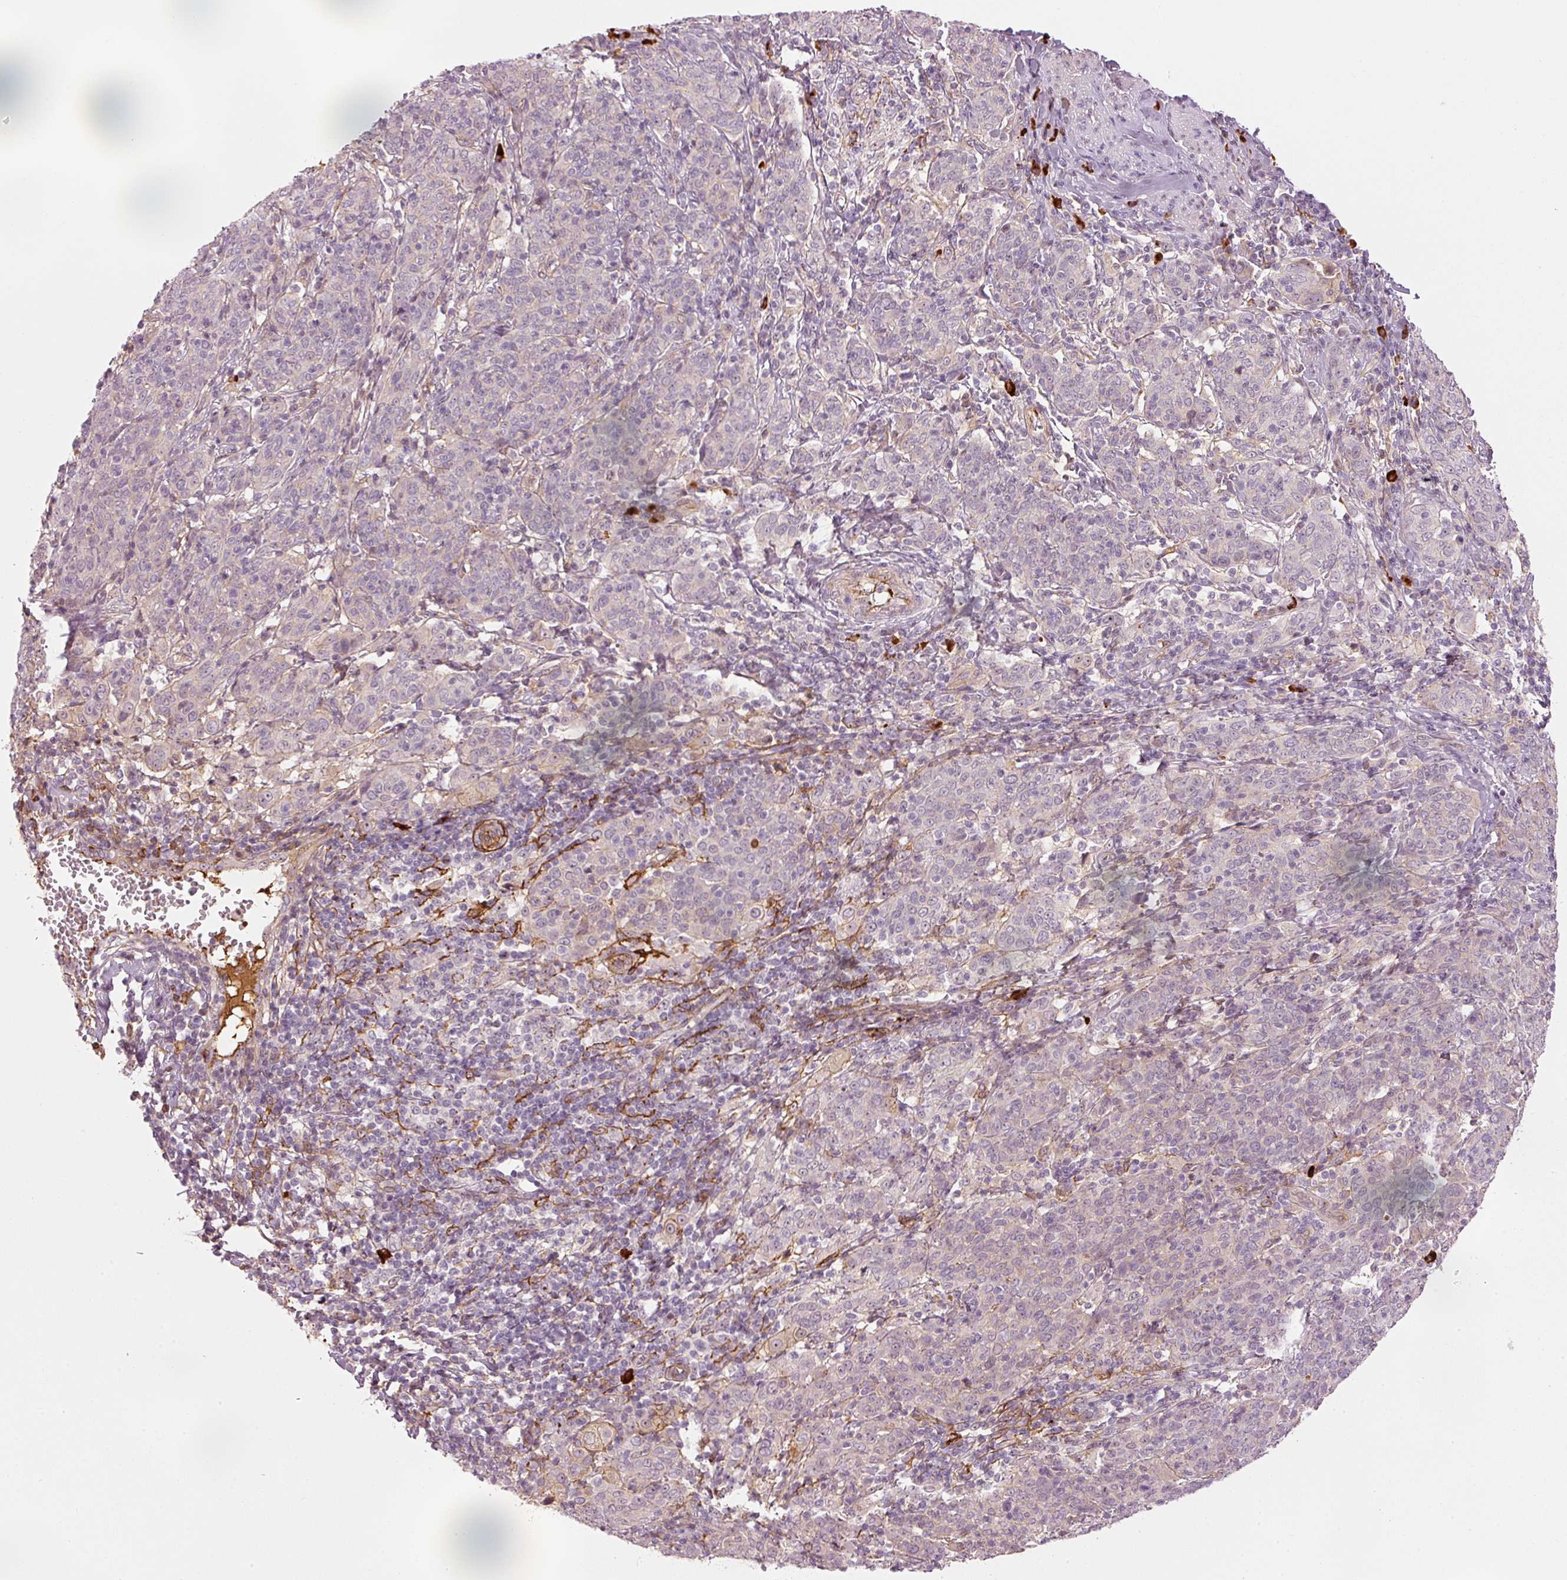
{"staining": {"intensity": "negative", "quantity": "none", "location": "none"}, "tissue": "cervical cancer", "cell_type": "Tumor cells", "image_type": "cancer", "snomed": [{"axis": "morphology", "description": "Squamous cell carcinoma, NOS"}, {"axis": "topography", "description": "Cervix"}], "caption": "This is a photomicrograph of immunohistochemistry (IHC) staining of squamous cell carcinoma (cervical), which shows no staining in tumor cells. (Stains: DAB (3,3'-diaminobenzidine) IHC with hematoxylin counter stain, Microscopy: brightfield microscopy at high magnification).", "gene": "VCAM1", "patient": {"sex": "female", "age": 67}}